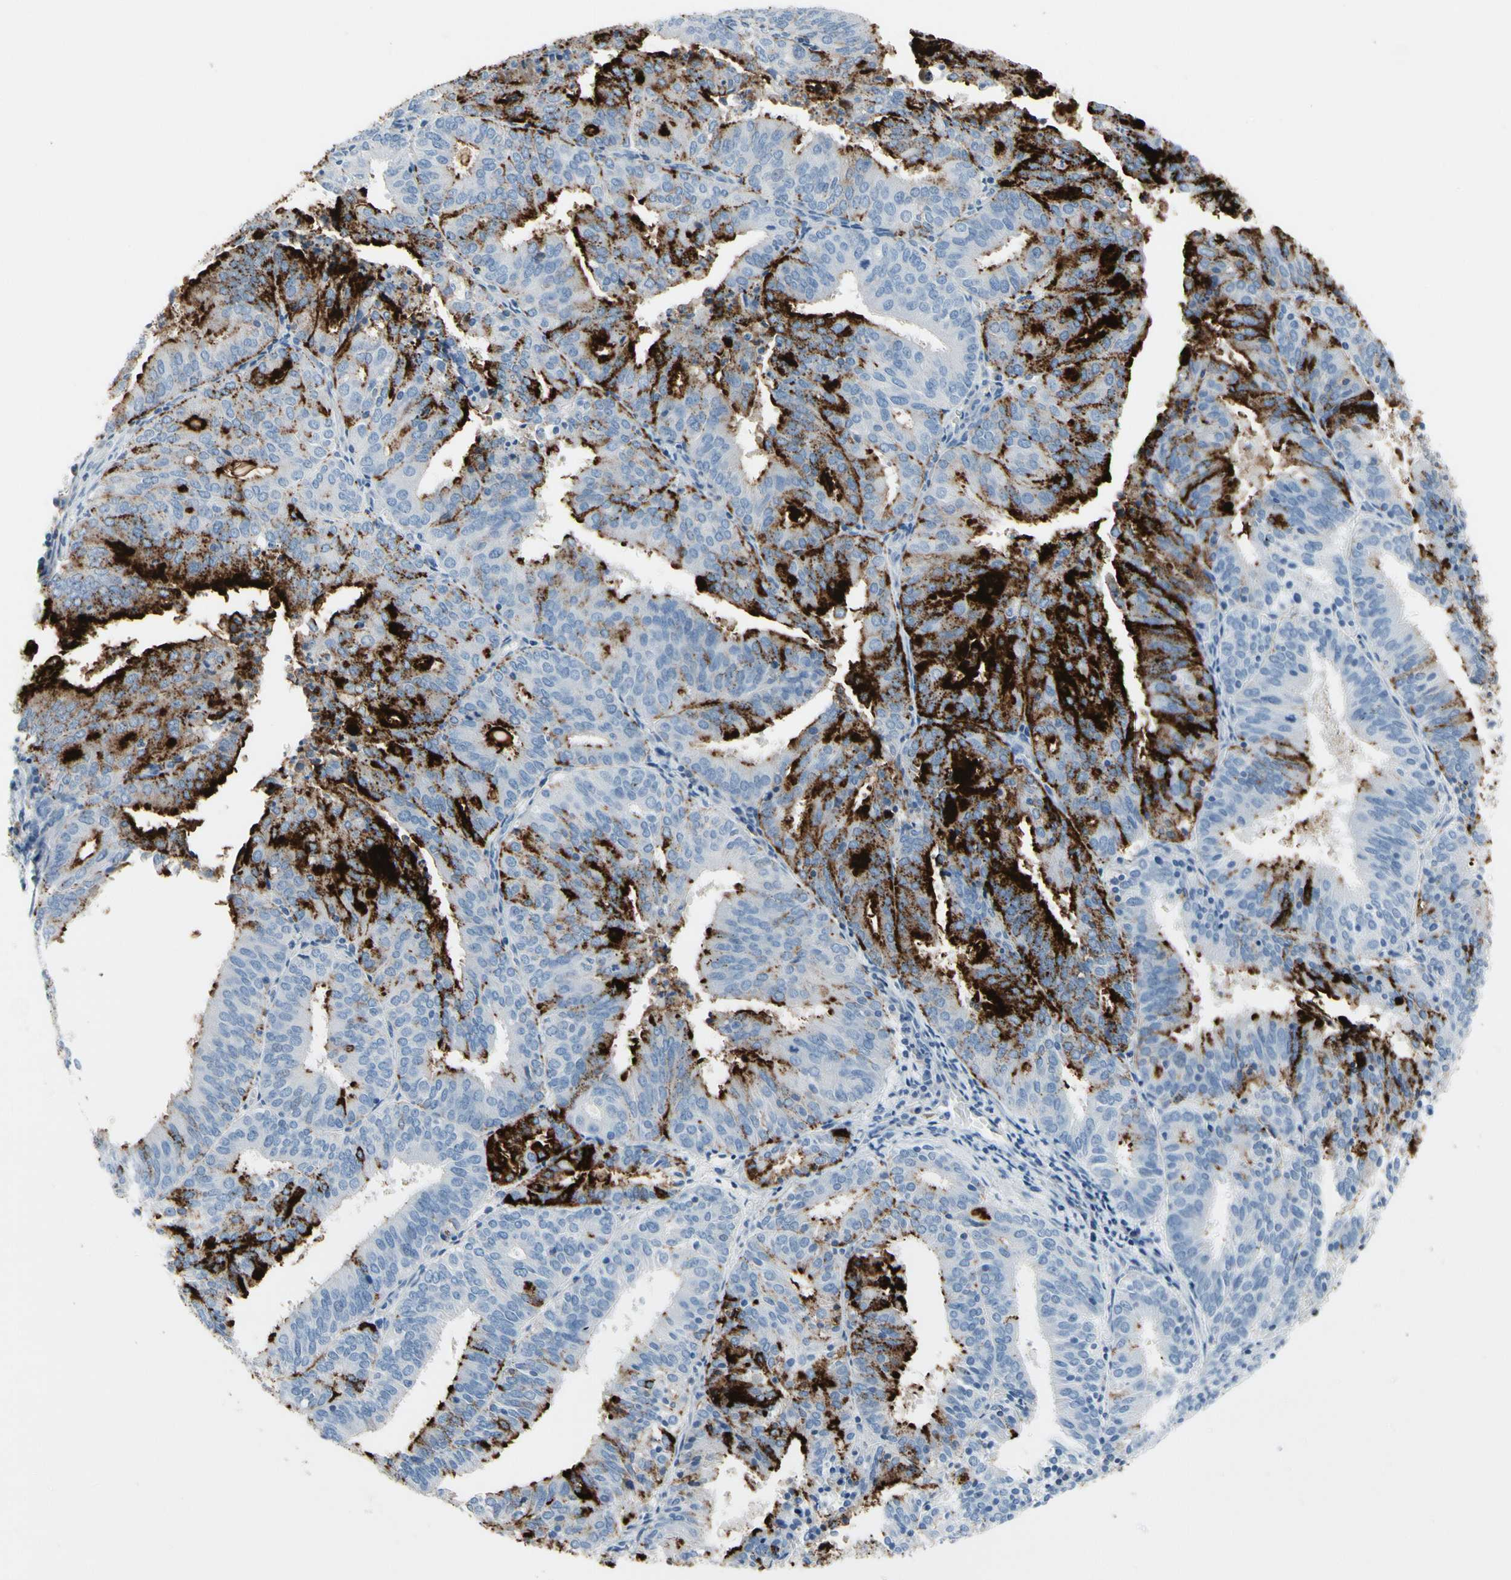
{"staining": {"intensity": "strong", "quantity": "<25%", "location": "cytoplasmic/membranous"}, "tissue": "endometrial cancer", "cell_type": "Tumor cells", "image_type": "cancer", "snomed": [{"axis": "morphology", "description": "Adenocarcinoma, NOS"}, {"axis": "topography", "description": "Uterus"}], "caption": "Tumor cells exhibit medium levels of strong cytoplasmic/membranous positivity in about <25% of cells in human endometrial adenocarcinoma. (IHC, brightfield microscopy, high magnification).", "gene": "MUC5B", "patient": {"sex": "female", "age": 60}}